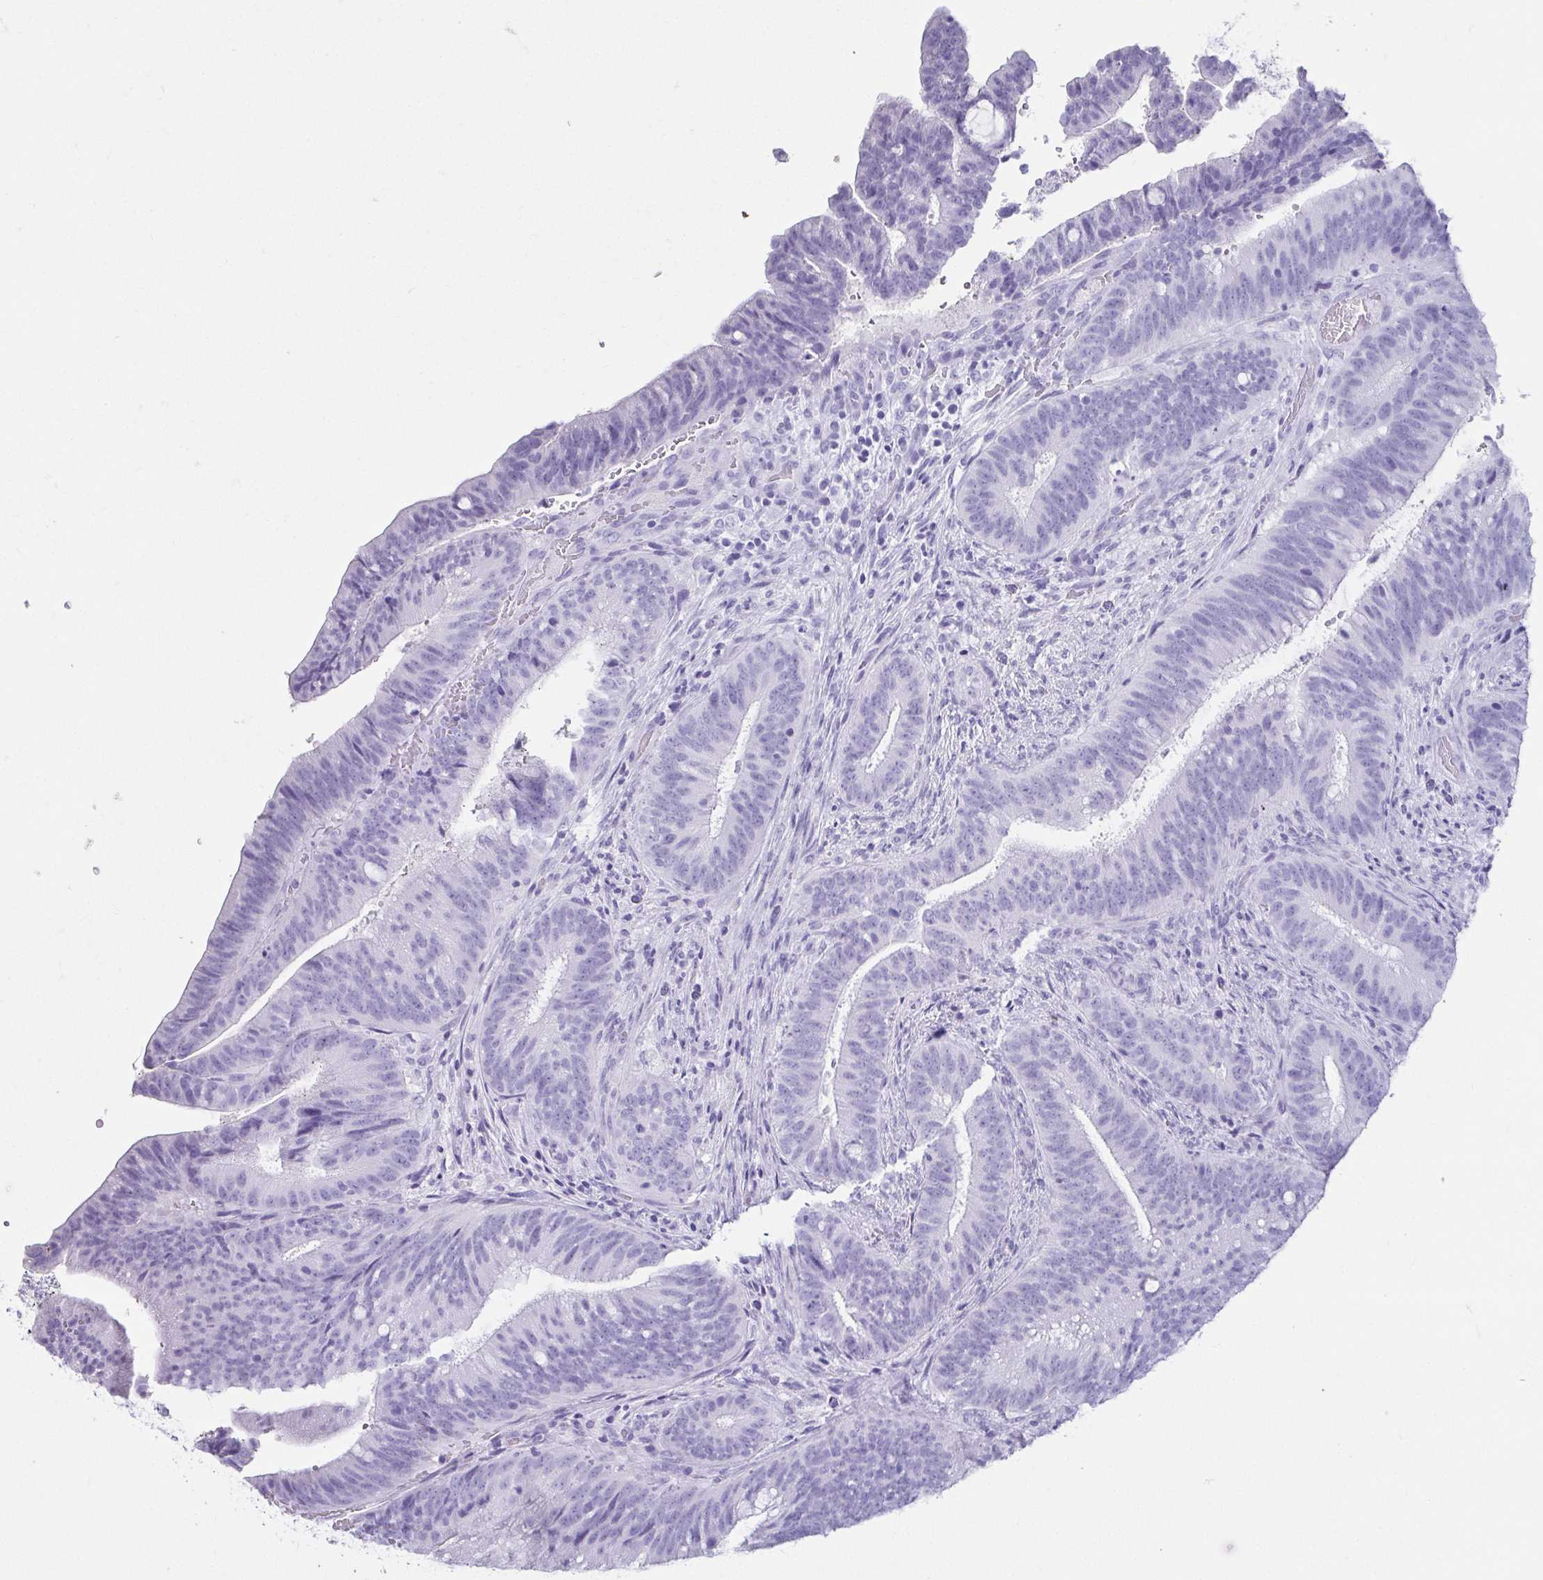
{"staining": {"intensity": "negative", "quantity": "none", "location": "none"}, "tissue": "colorectal cancer", "cell_type": "Tumor cells", "image_type": "cancer", "snomed": [{"axis": "morphology", "description": "Adenocarcinoma, NOS"}, {"axis": "topography", "description": "Colon"}], "caption": "This is an immunohistochemistry histopathology image of colorectal cancer. There is no expression in tumor cells.", "gene": "CD164L2", "patient": {"sex": "female", "age": 43}}